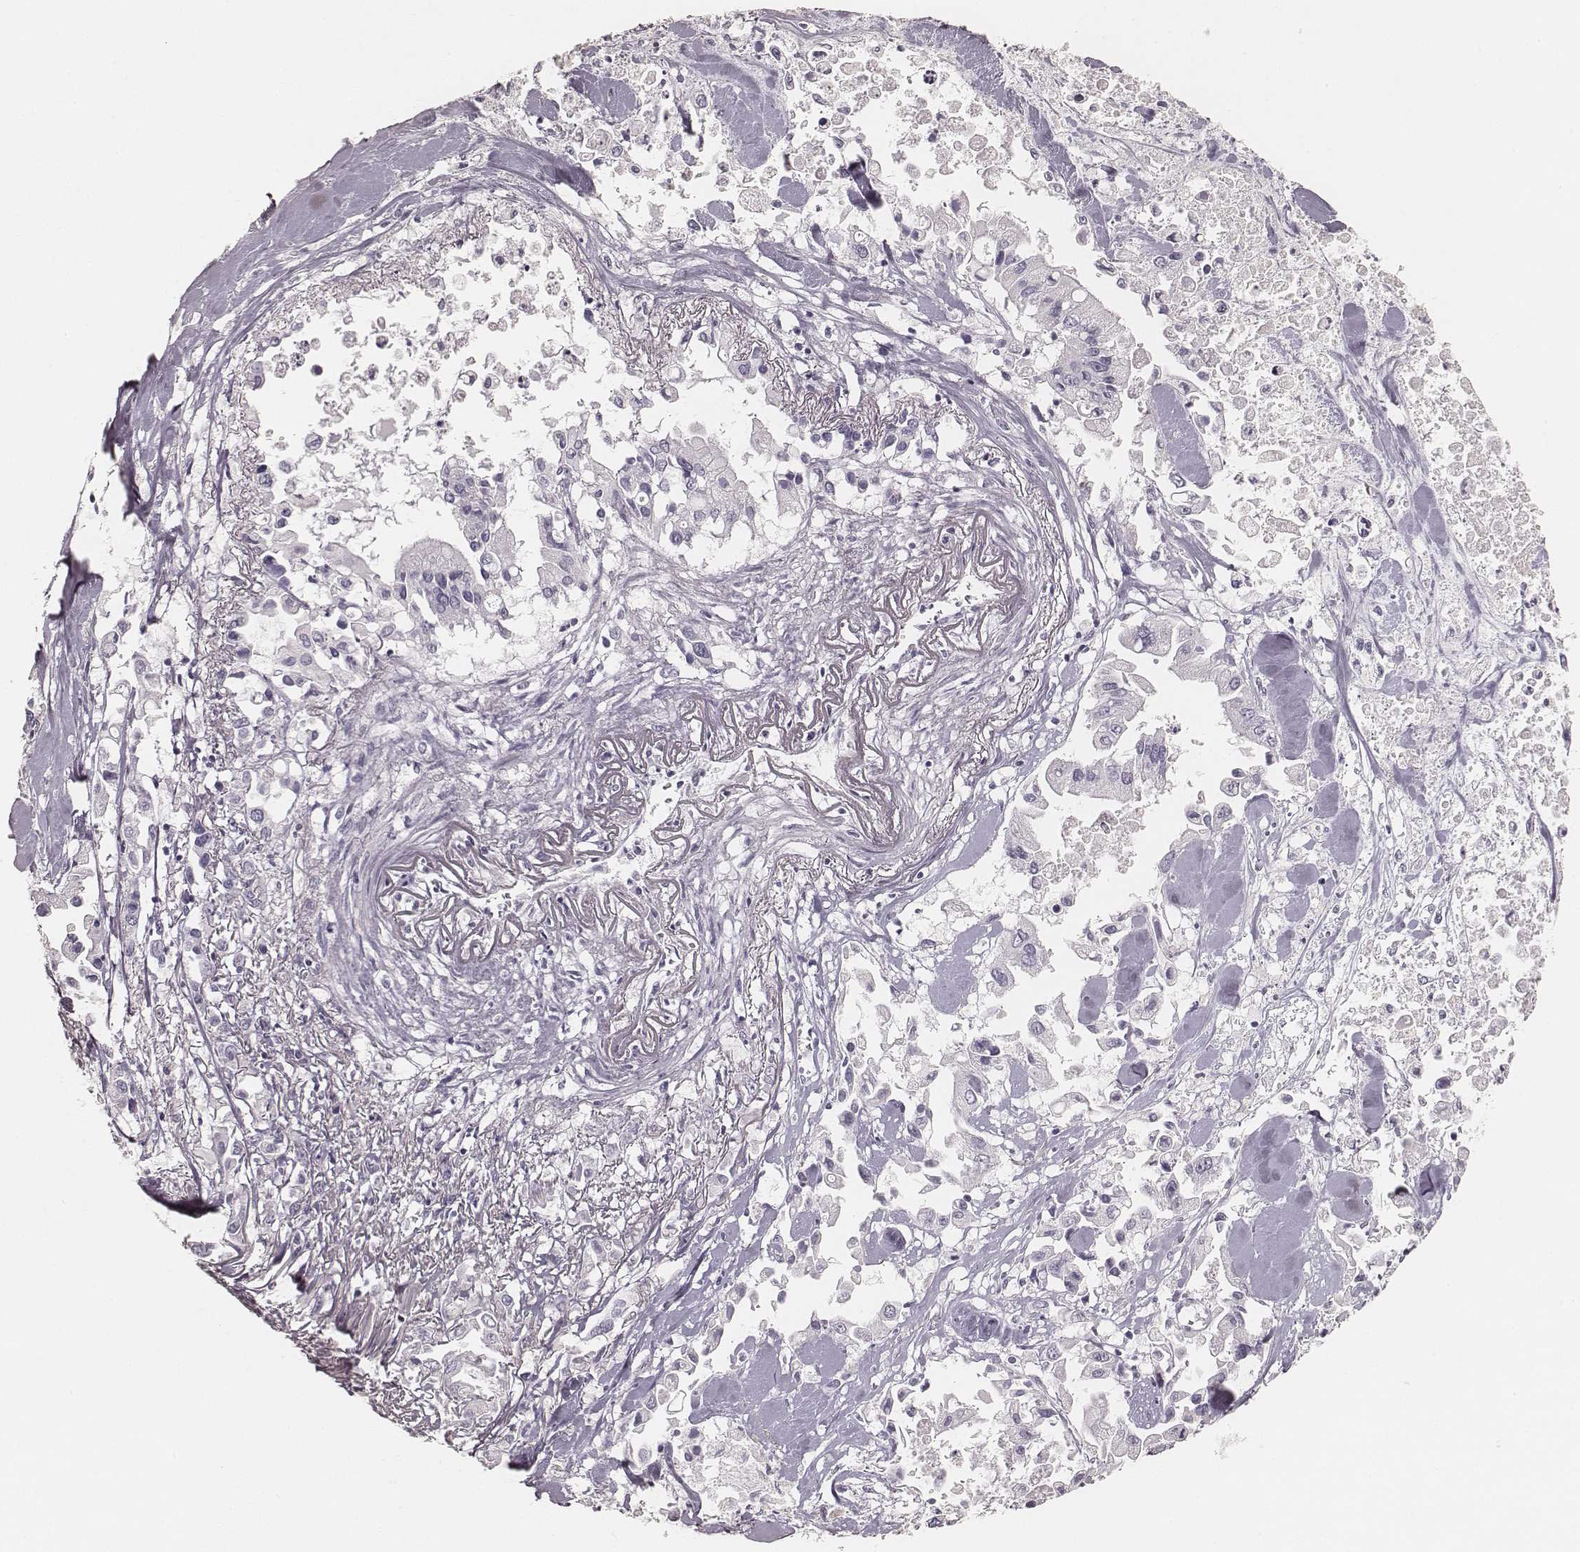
{"staining": {"intensity": "negative", "quantity": "none", "location": "none"}, "tissue": "pancreatic cancer", "cell_type": "Tumor cells", "image_type": "cancer", "snomed": [{"axis": "morphology", "description": "Adenocarcinoma, NOS"}, {"axis": "topography", "description": "Pancreas"}], "caption": "The histopathology image demonstrates no staining of tumor cells in adenocarcinoma (pancreatic).", "gene": "KRT82", "patient": {"sex": "female", "age": 83}}